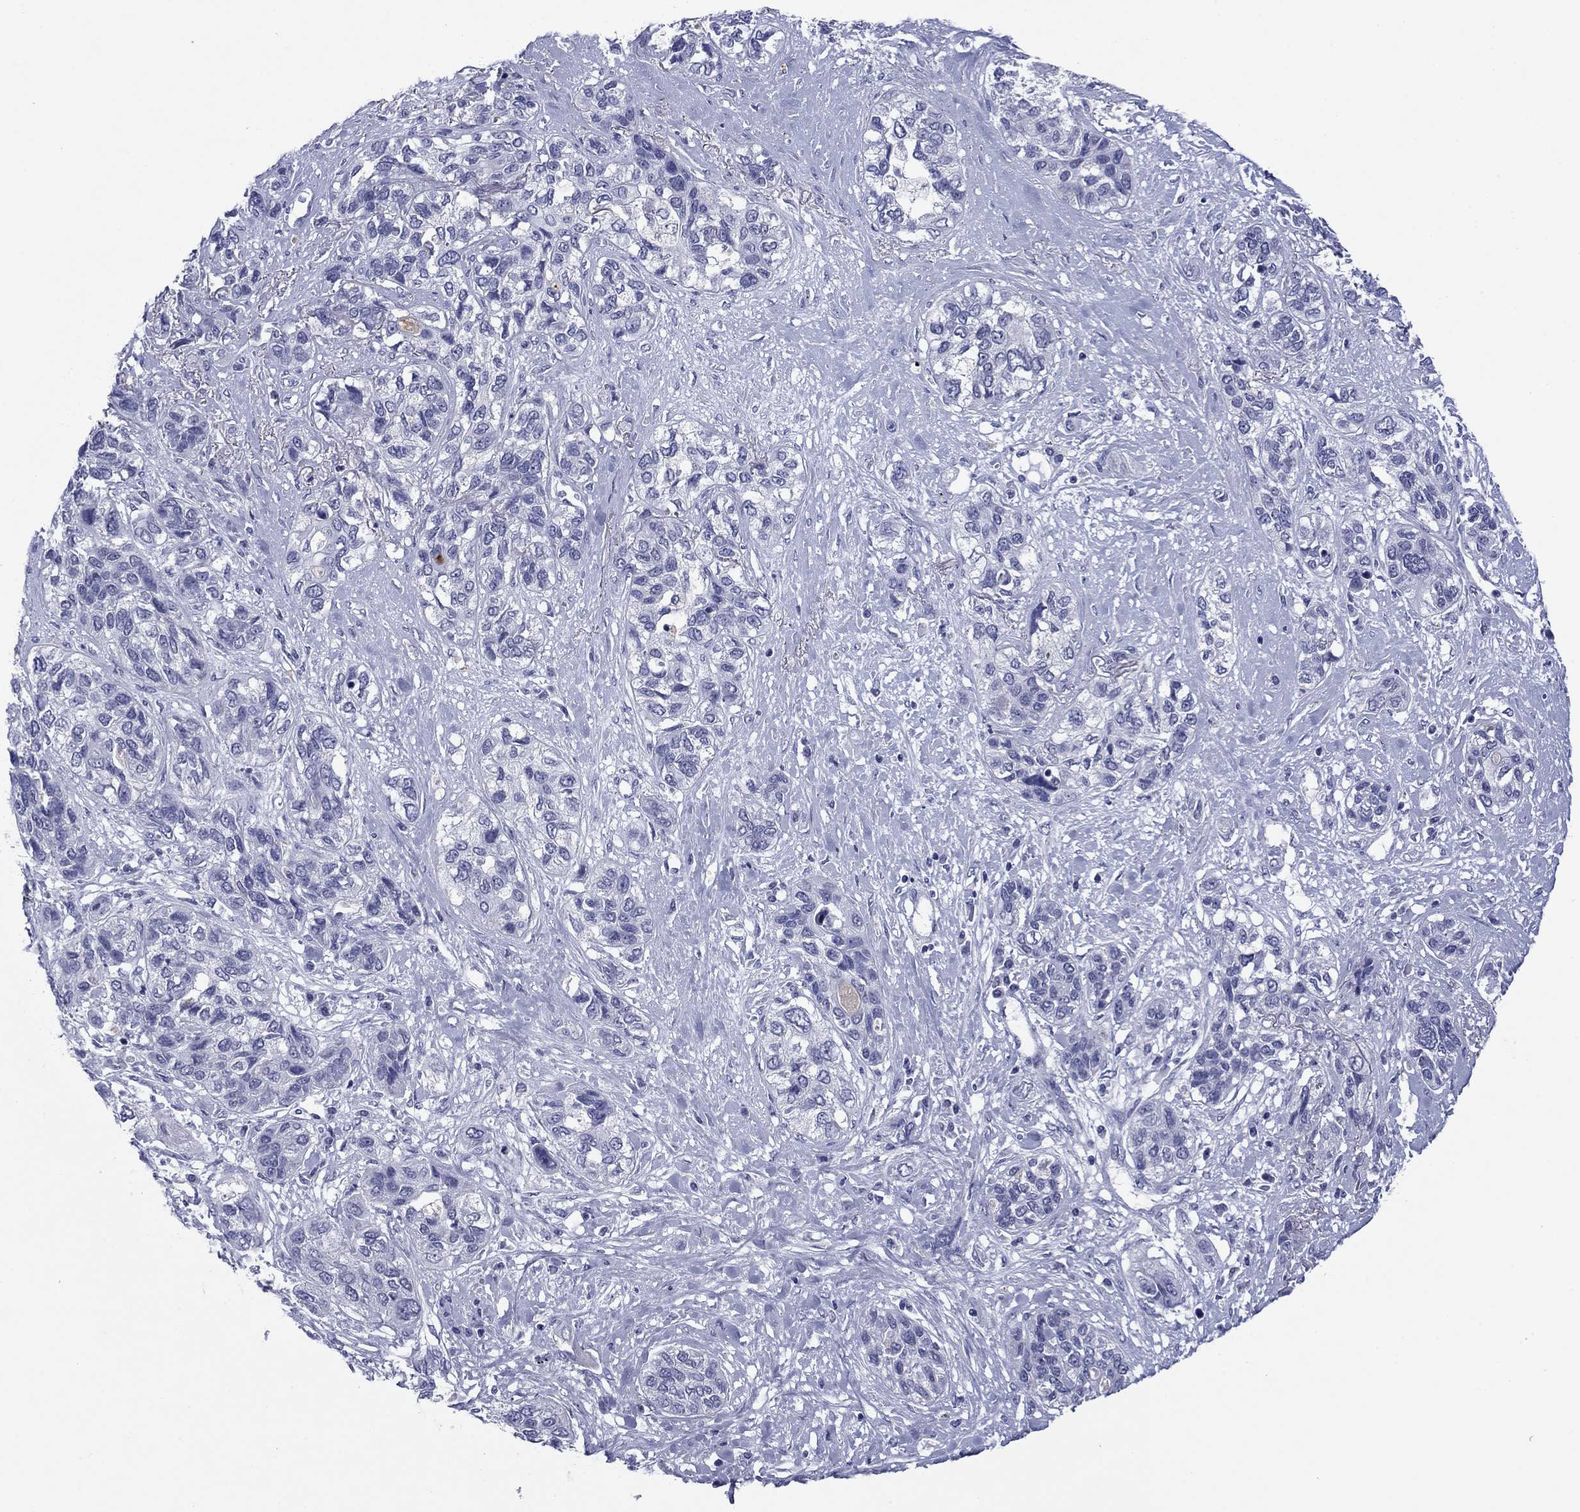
{"staining": {"intensity": "negative", "quantity": "none", "location": "none"}, "tissue": "lung cancer", "cell_type": "Tumor cells", "image_type": "cancer", "snomed": [{"axis": "morphology", "description": "Squamous cell carcinoma, NOS"}, {"axis": "topography", "description": "Lung"}], "caption": "Histopathology image shows no significant protein staining in tumor cells of lung squamous cell carcinoma.", "gene": "TCFL5", "patient": {"sex": "female", "age": 70}}